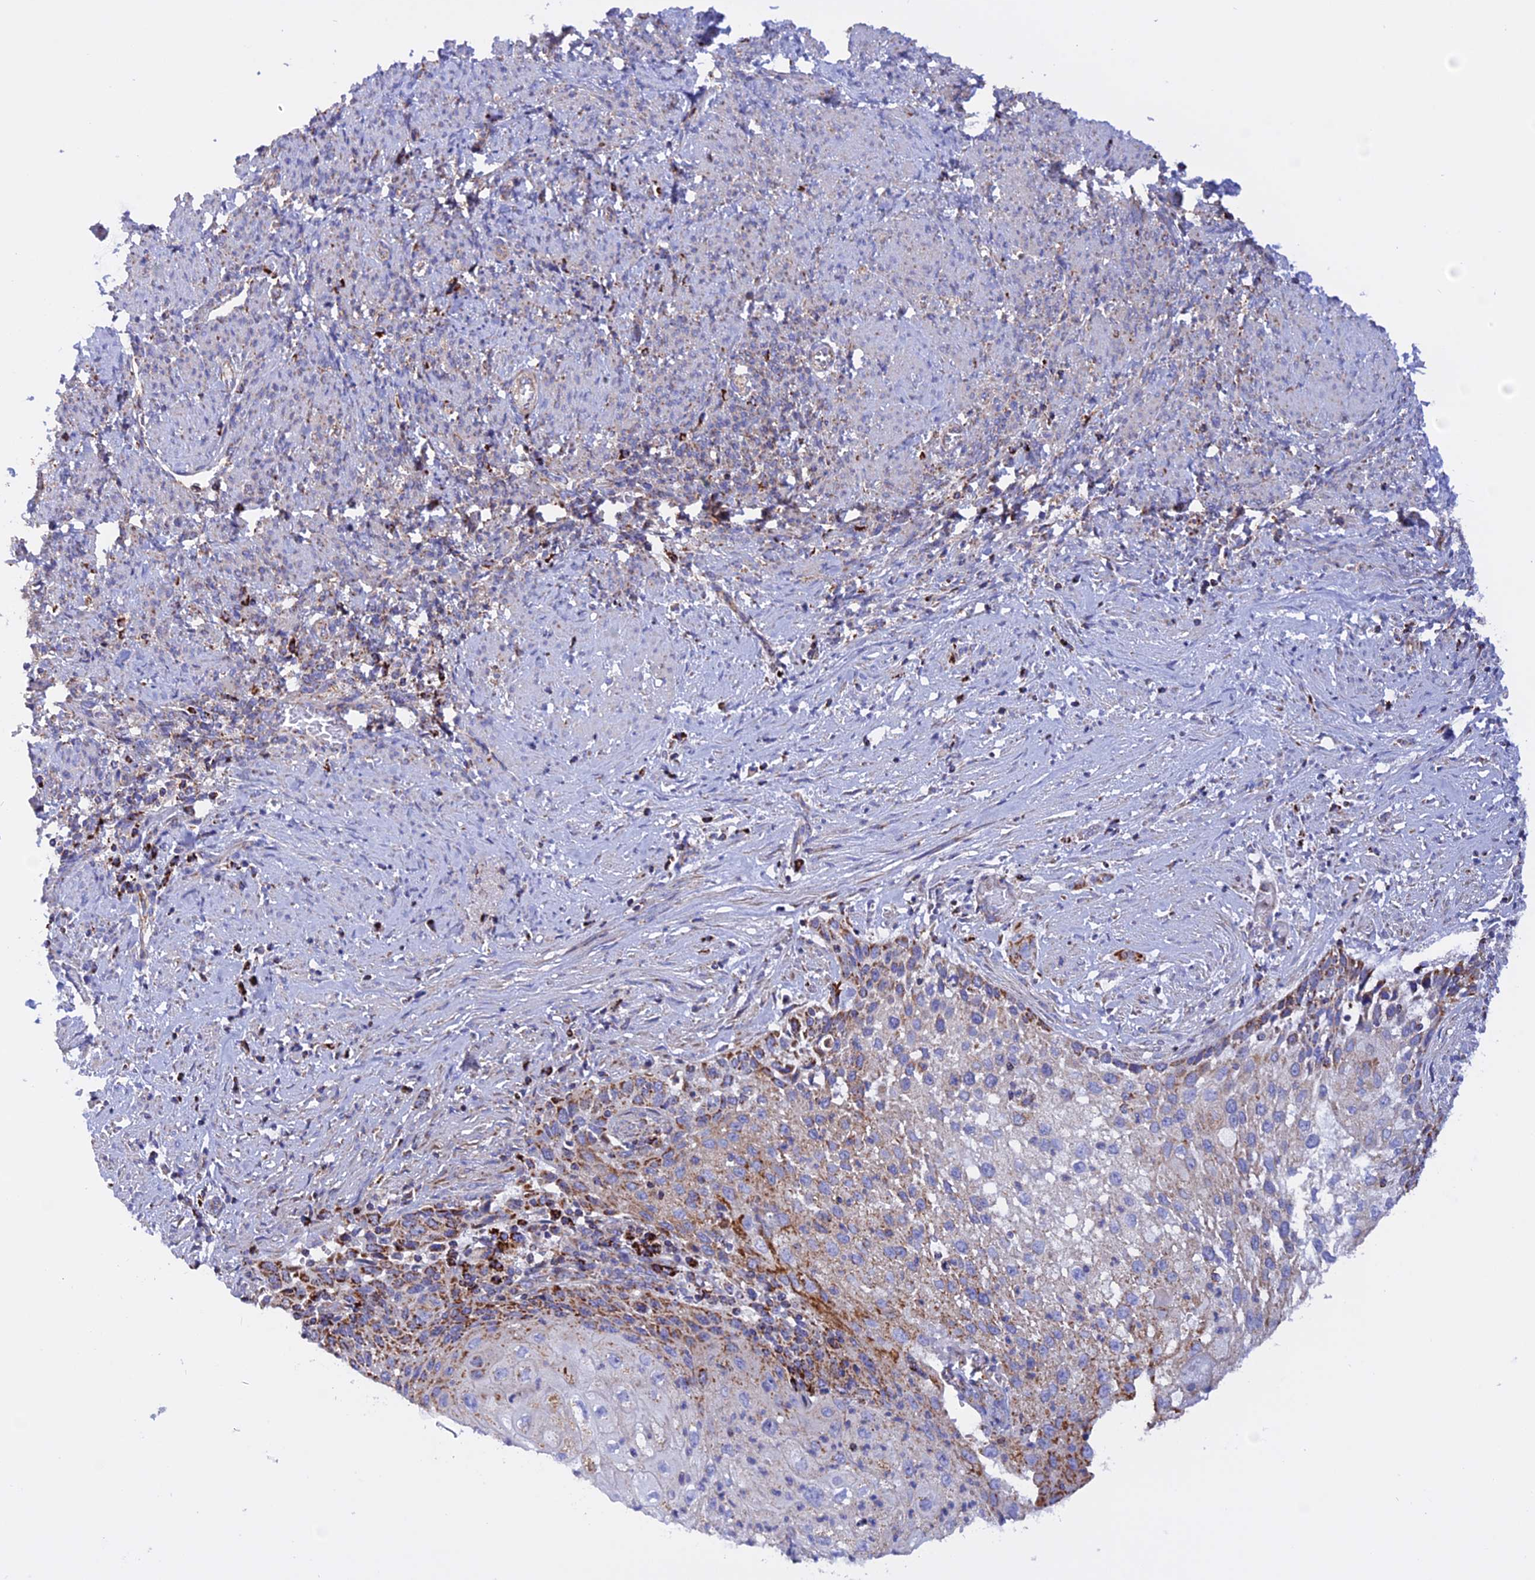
{"staining": {"intensity": "strong", "quantity": "25%-75%", "location": "cytoplasmic/membranous"}, "tissue": "cervical cancer", "cell_type": "Tumor cells", "image_type": "cancer", "snomed": [{"axis": "morphology", "description": "Squamous cell carcinoma, NOS"}, {"axis": "topography", "description": "Cervix"}], "caption": "Immunohistochemical staining of cervical cancer displays high levels of strong cytoplasmic/membranous protein staining in about 25%-75% of tumor cells.", "gene": "GCDH", "patient": {"sex": "female", "age": 67}}